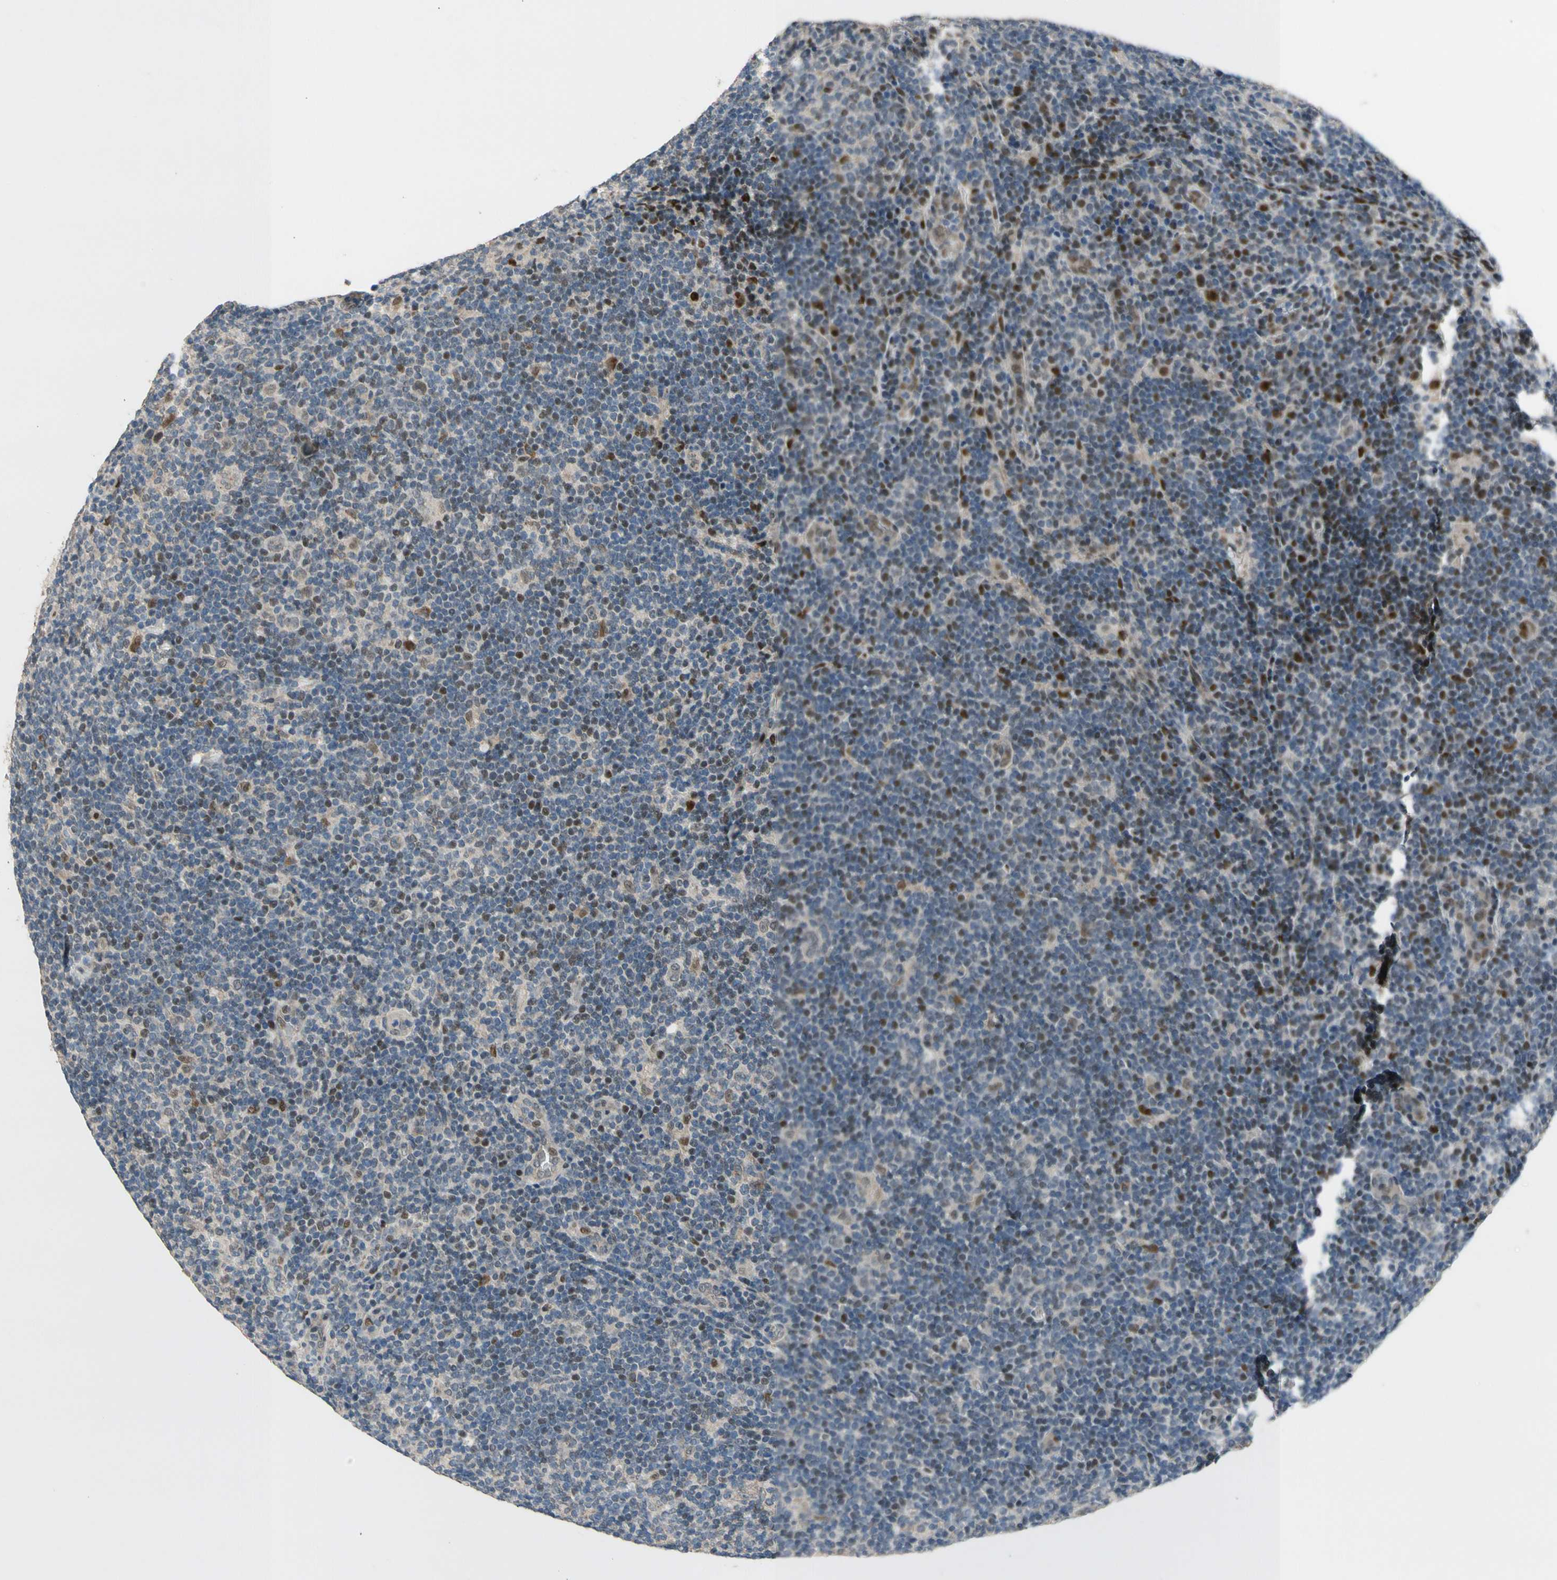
{"staining": {"intensity": "weak", "quantity": ">75%", "location": "cytoplasmic/membranous"}, "tissue": "lymphoma", "cell_type": "Tumor cells", "image_type": "cancer", "snomed": [{"axis": "morphology", "description": "Hodgkin's disease, NOS"}, {"axis": "topography", "description": "Lymph node"}], "caption": "This image shows immunohistochemistry staining of lymphoma, with low weak cytoplasmic/membranous expression in approximately >75% of tumor cells.", "gene": "ZNF184", "patient": {"sex": "female", "age": 57}}